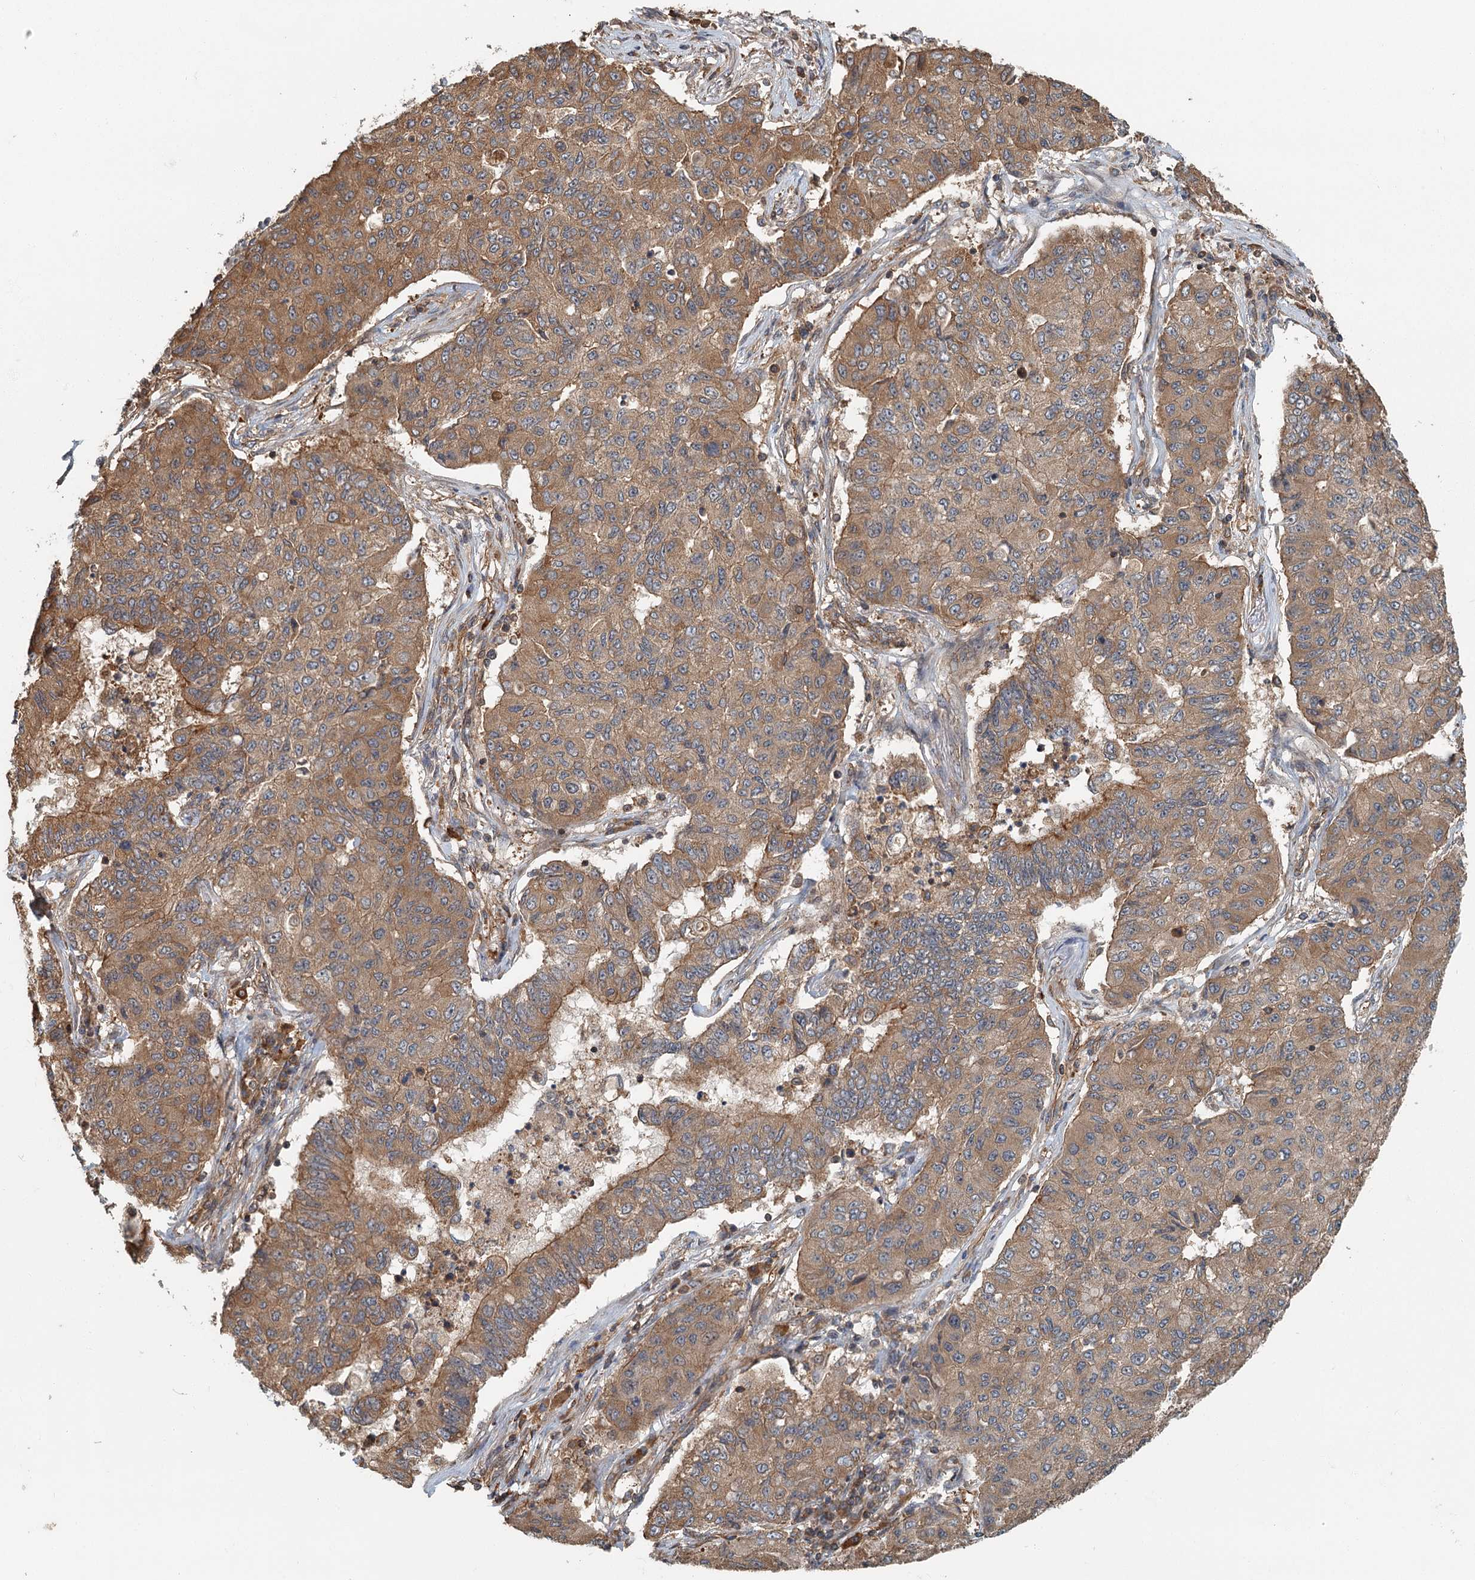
{"staining": {"intensity": "moderate", "quantity": ">75%", "location": "cytoplasmic/membranous"}, "tissue": "lung cancer", "cell_type": "Tumor cells", "image_type": "cancer", "snomed": [{"axis": "morphology", "description": "Squamous cell carcinoma, NOS"}, {"axis": "topography", "description": "Lung"}], "caption": "Immunohistochemical staining of lung cancer exhibits medium levels of moderate cytoplasmic/membranous protein positivity in about >75% of tumor cells.", "gene": "ZNF527", "patient": {"sex": "male", "age": 74}}